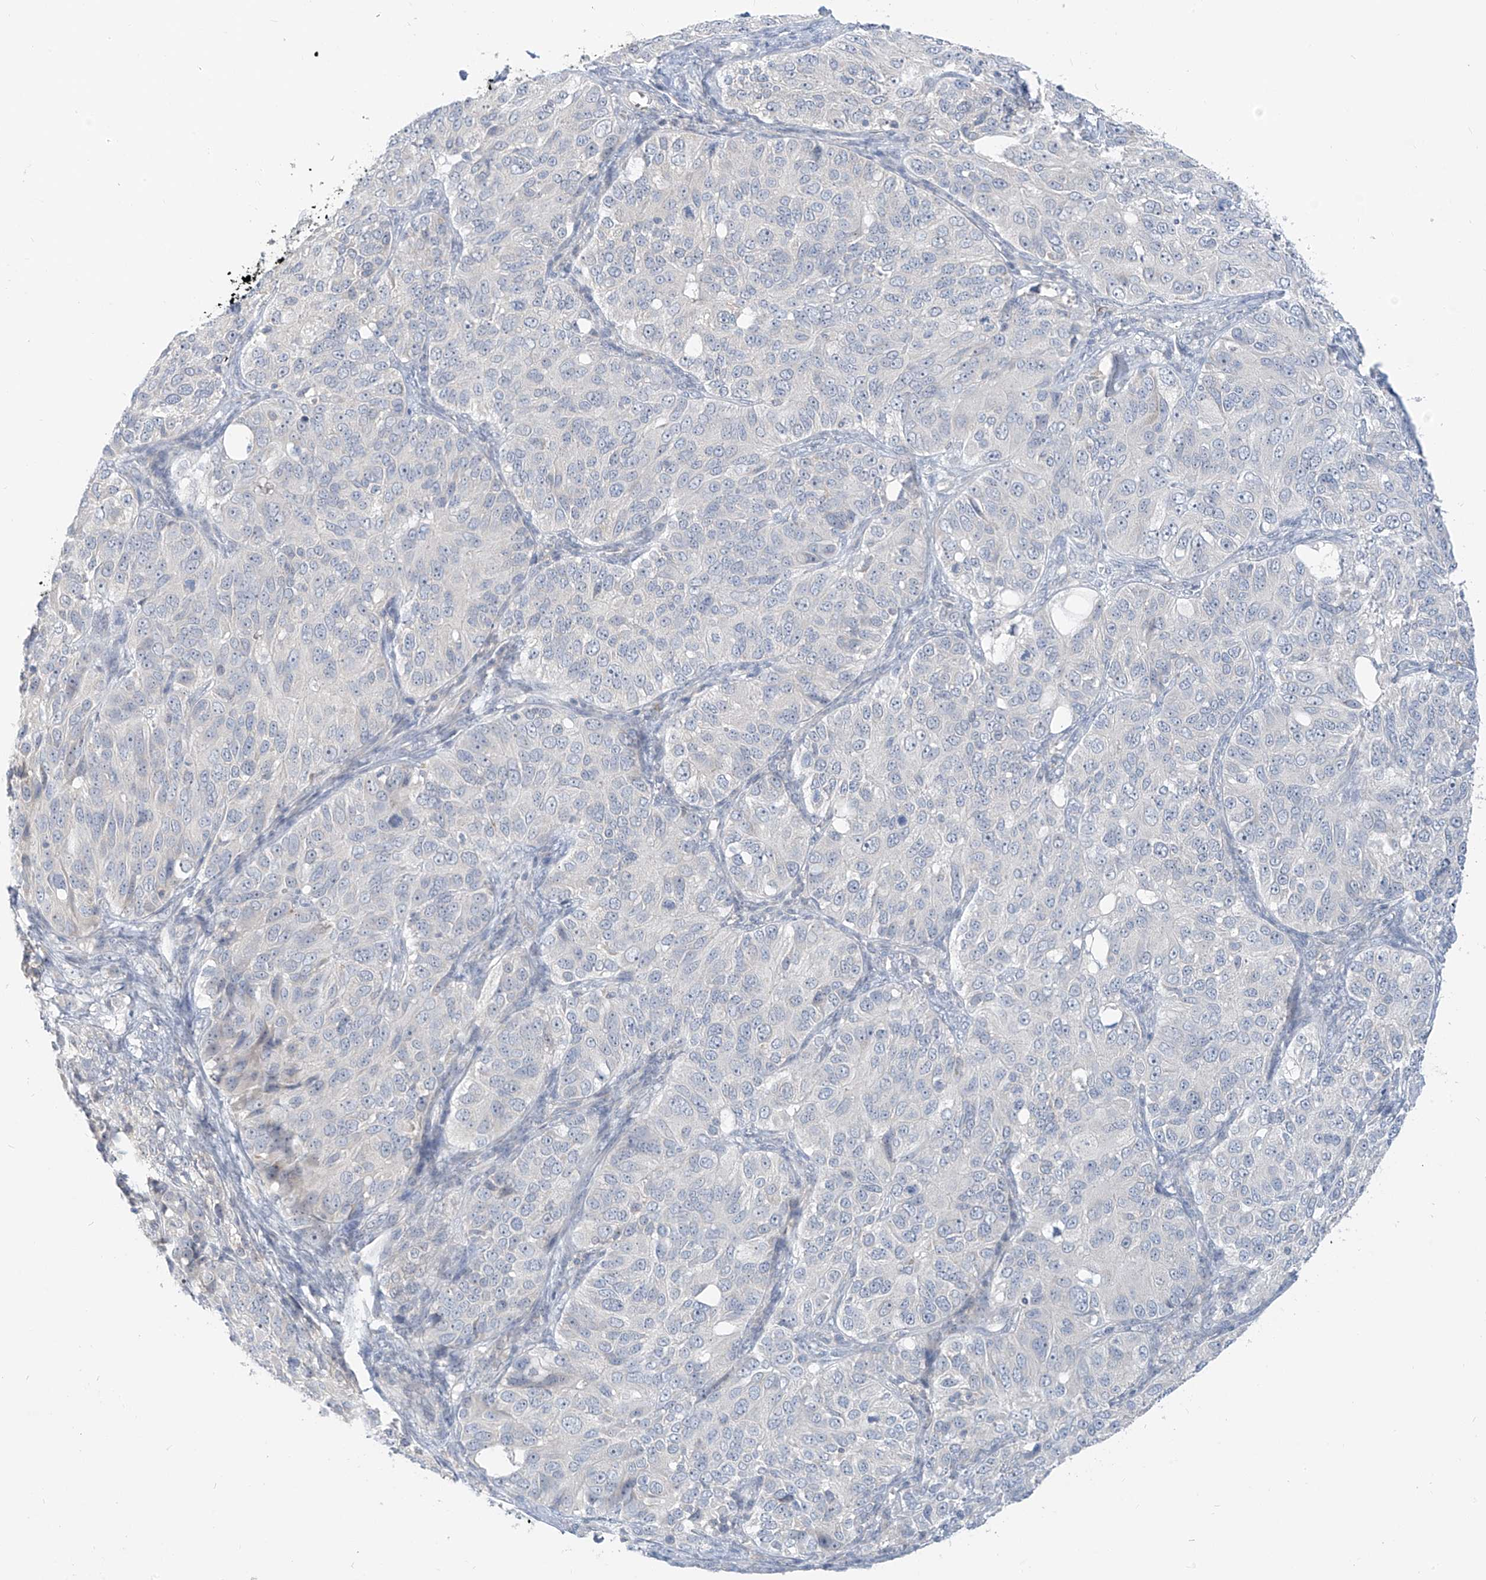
{"staining": {"intensity": "negative", "quantity": "none", "location": "none"}, "tissue": "ovarian cancer", "cell_type": "Tumor cells", "image_type": "cancer", "snomed": [{"axis": "morphology", "description": "Carcinoma, endometroid"}, {"axis": "topography", "description": "Ovary"}], "caption": "This is an immunohistochemistry image of ovarian cancer (endometroid carcinoma). There is no staining in tumor cells.", "gene": "C2orf42", "patient": {"sex": "female", "age": 51}}